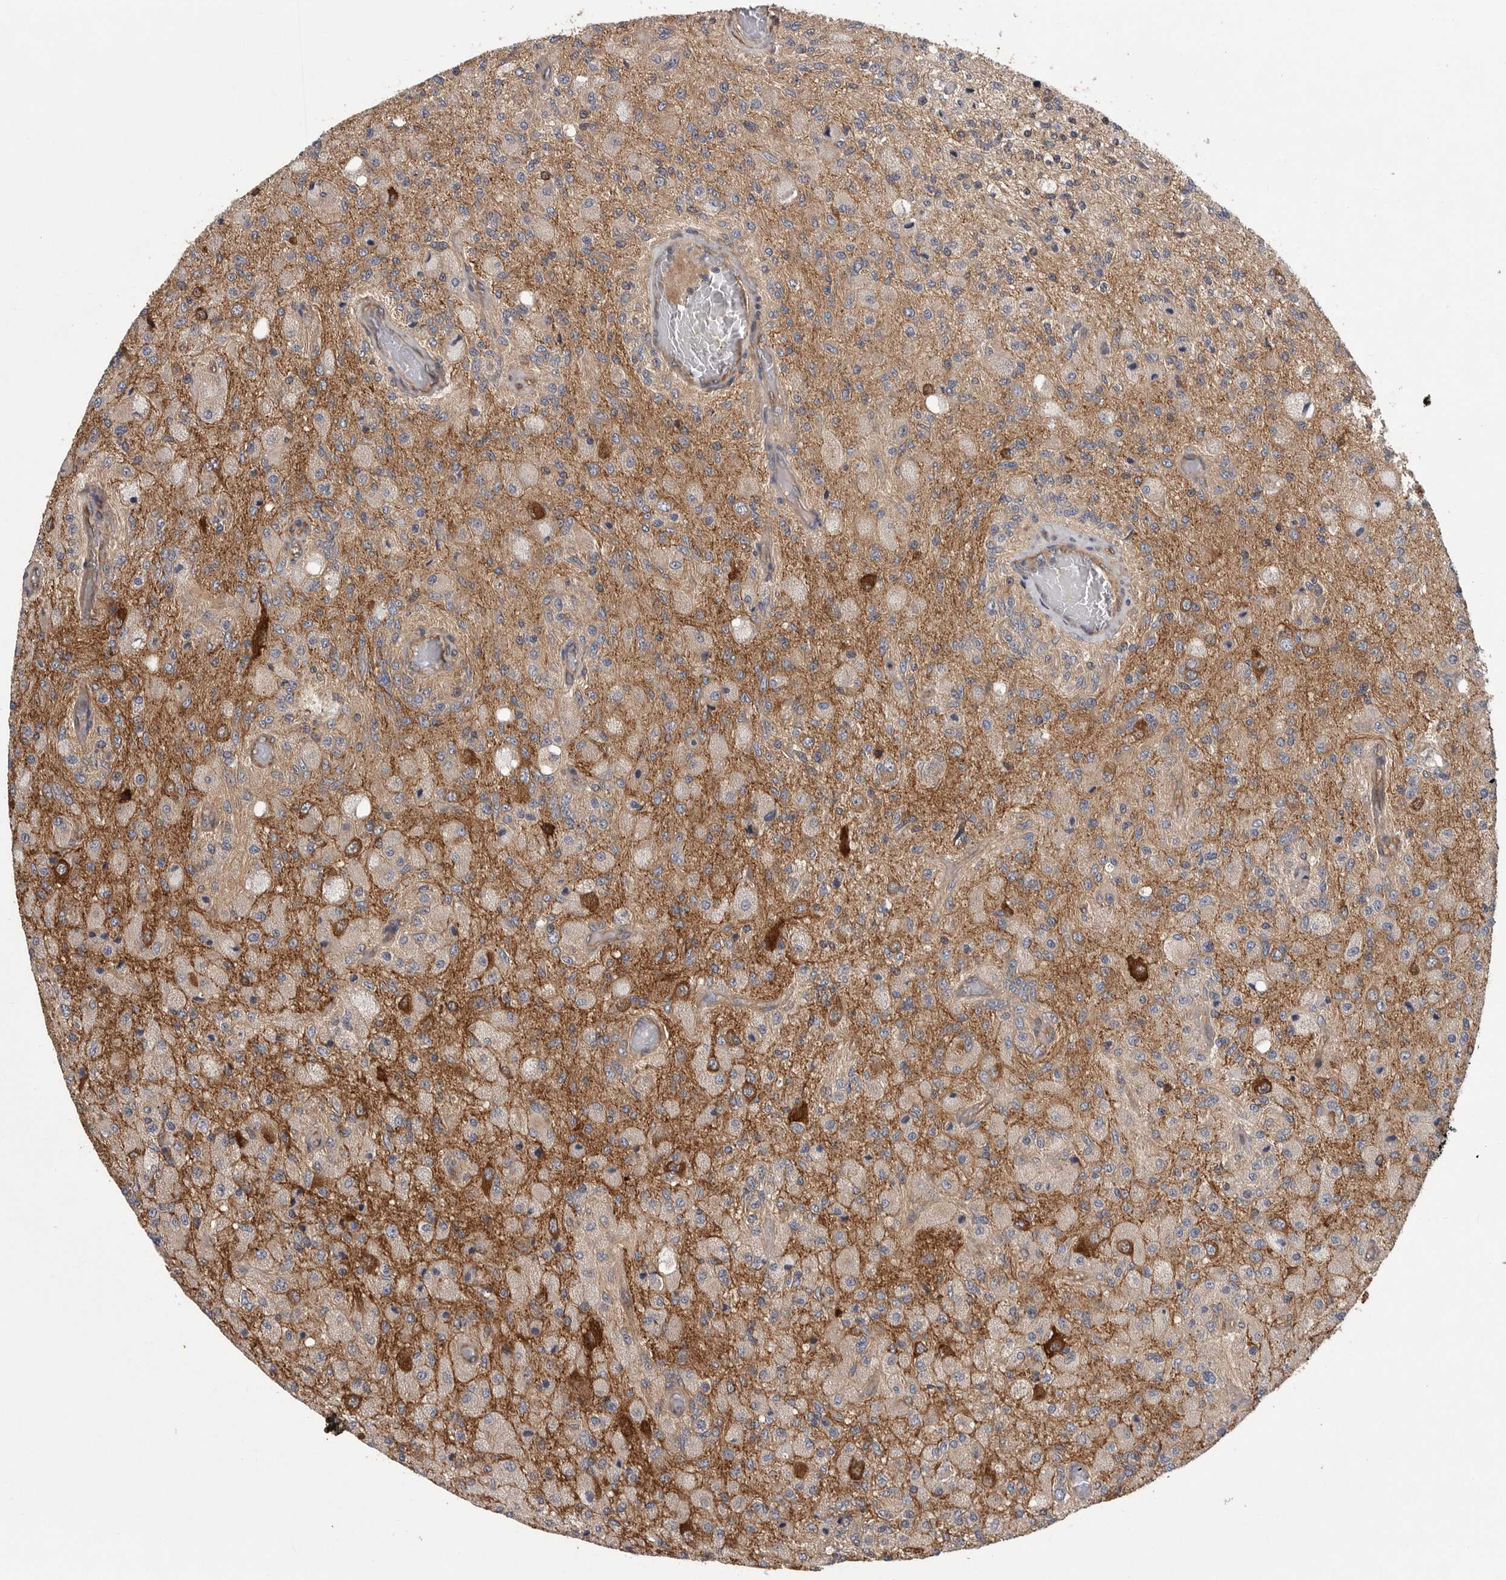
{"staining": {"intensity": "moderate", "quantity": "25%-75%", "location": "cytoplasmic/membranous"}, "tissue": "glioma", "cell_type": "Tumor cells", "image_type": "cancer", "snomed": [{"axis": "morphology", "description": "Normal tissue, NOS"}, {"axis": "morphology", "description": "Glioma, malignant, High grade"}, {"axis": "topography", "description": "Cerebral cortex"}], "caption": "The immunohistochemical stain highlights moderate cytoplasmic/membranous expression in tumor cells of glioma tissue. Nuclei are stained in blue.", "gene": "OXR1", "patient": {"sex": "male", "age": 77}}